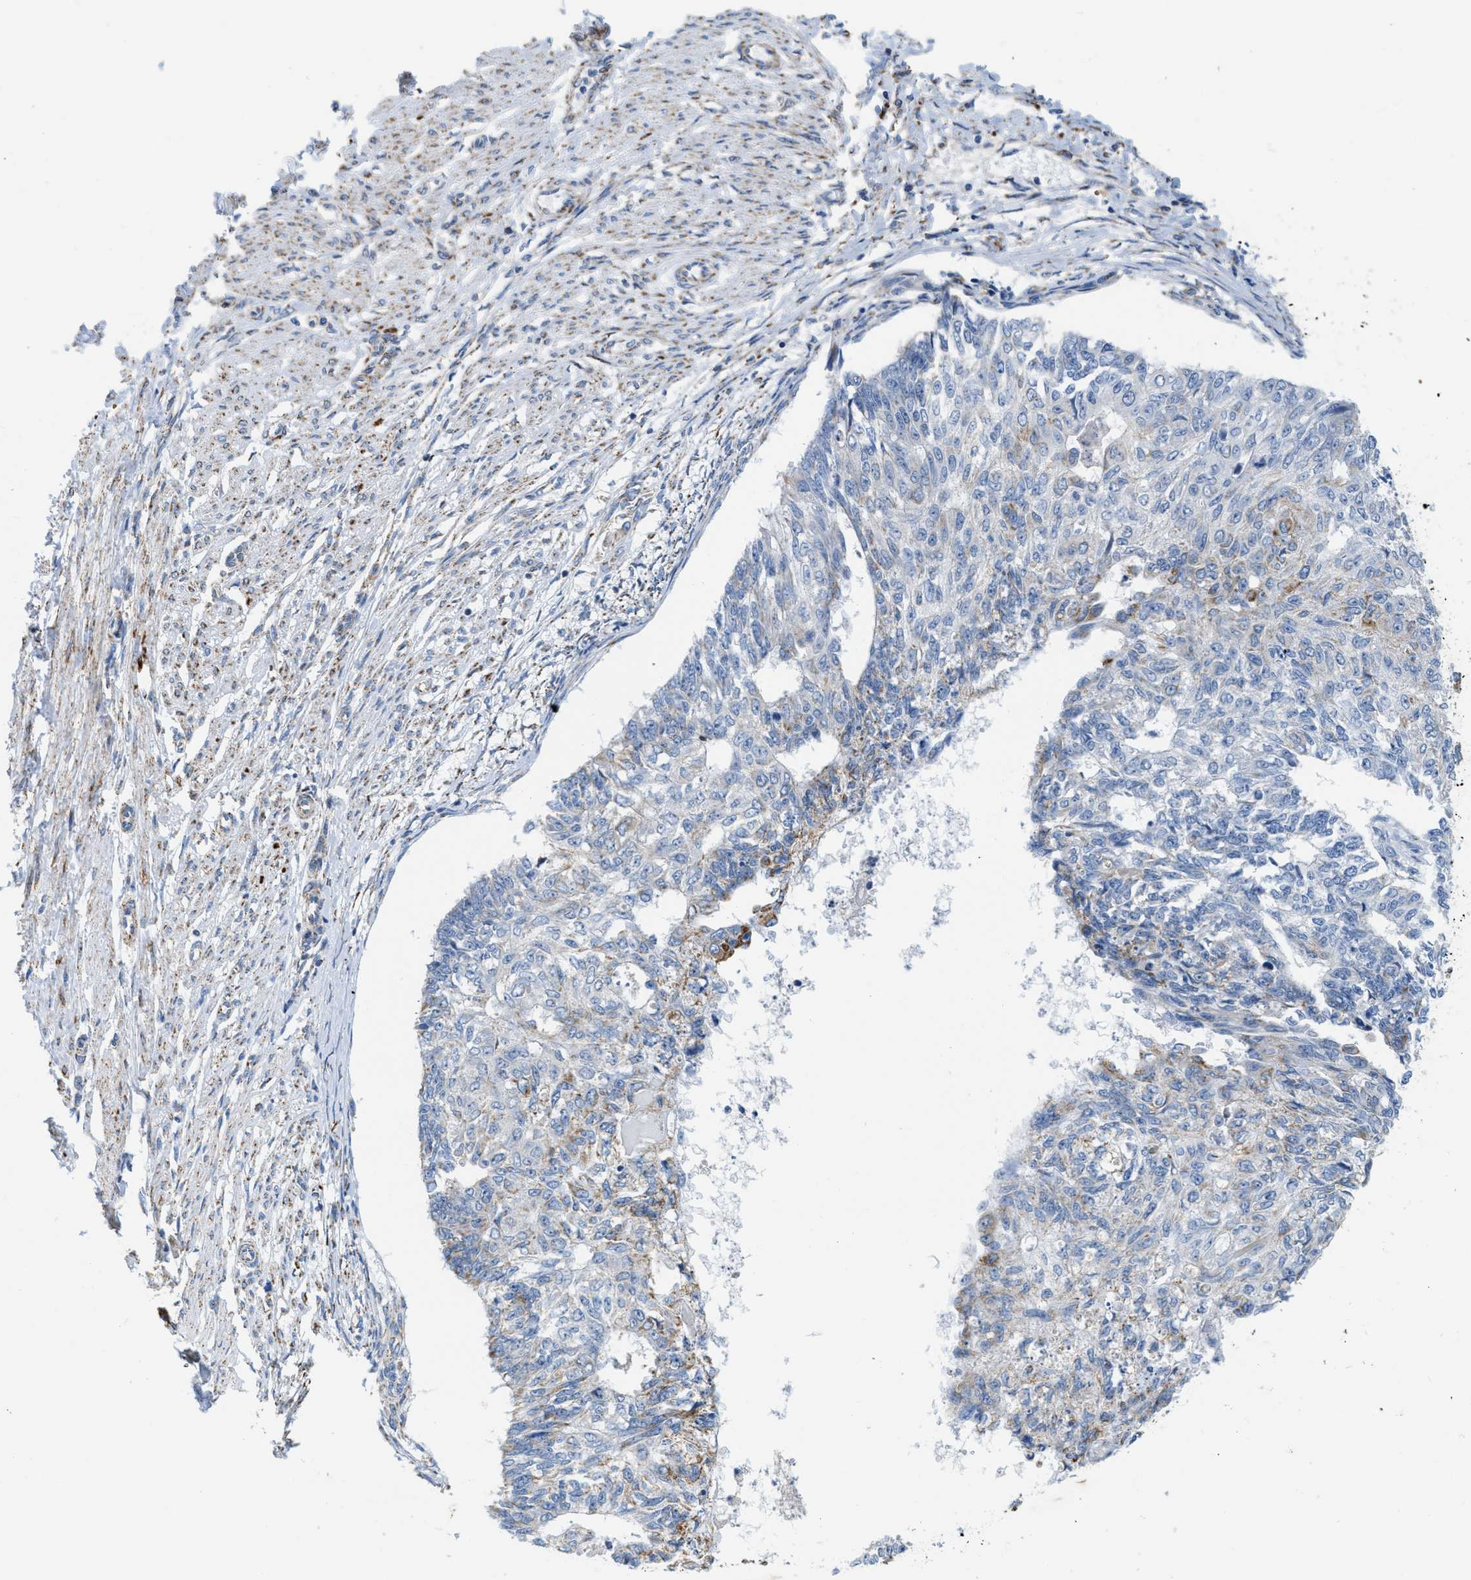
{"staining": {"intensity": "weak", "quantity": "25%-75%", "location": "cytoplasmic/membranous"}, "tissue": "endometrial cancer", "cell_type": "Tumor cells", "image_type": "cancer", "snomed": [{"axis": "morphology", "description": "Adenocarcinoma, NOS"}, {"axis": "topography", "description": "Endometrium"}], "caption": "This histopathology image shows endometrial cancer (adenocarcinoma) stained with immunohistochemistry (IHC) to label a protein in brown. The cytoplasmic/membranous of tumor cells show weak positivity for the protein. Nuclei are counter-stained blue.", "gene": "KCNJ5", "patient": {"sex": "female", "age": 32}}